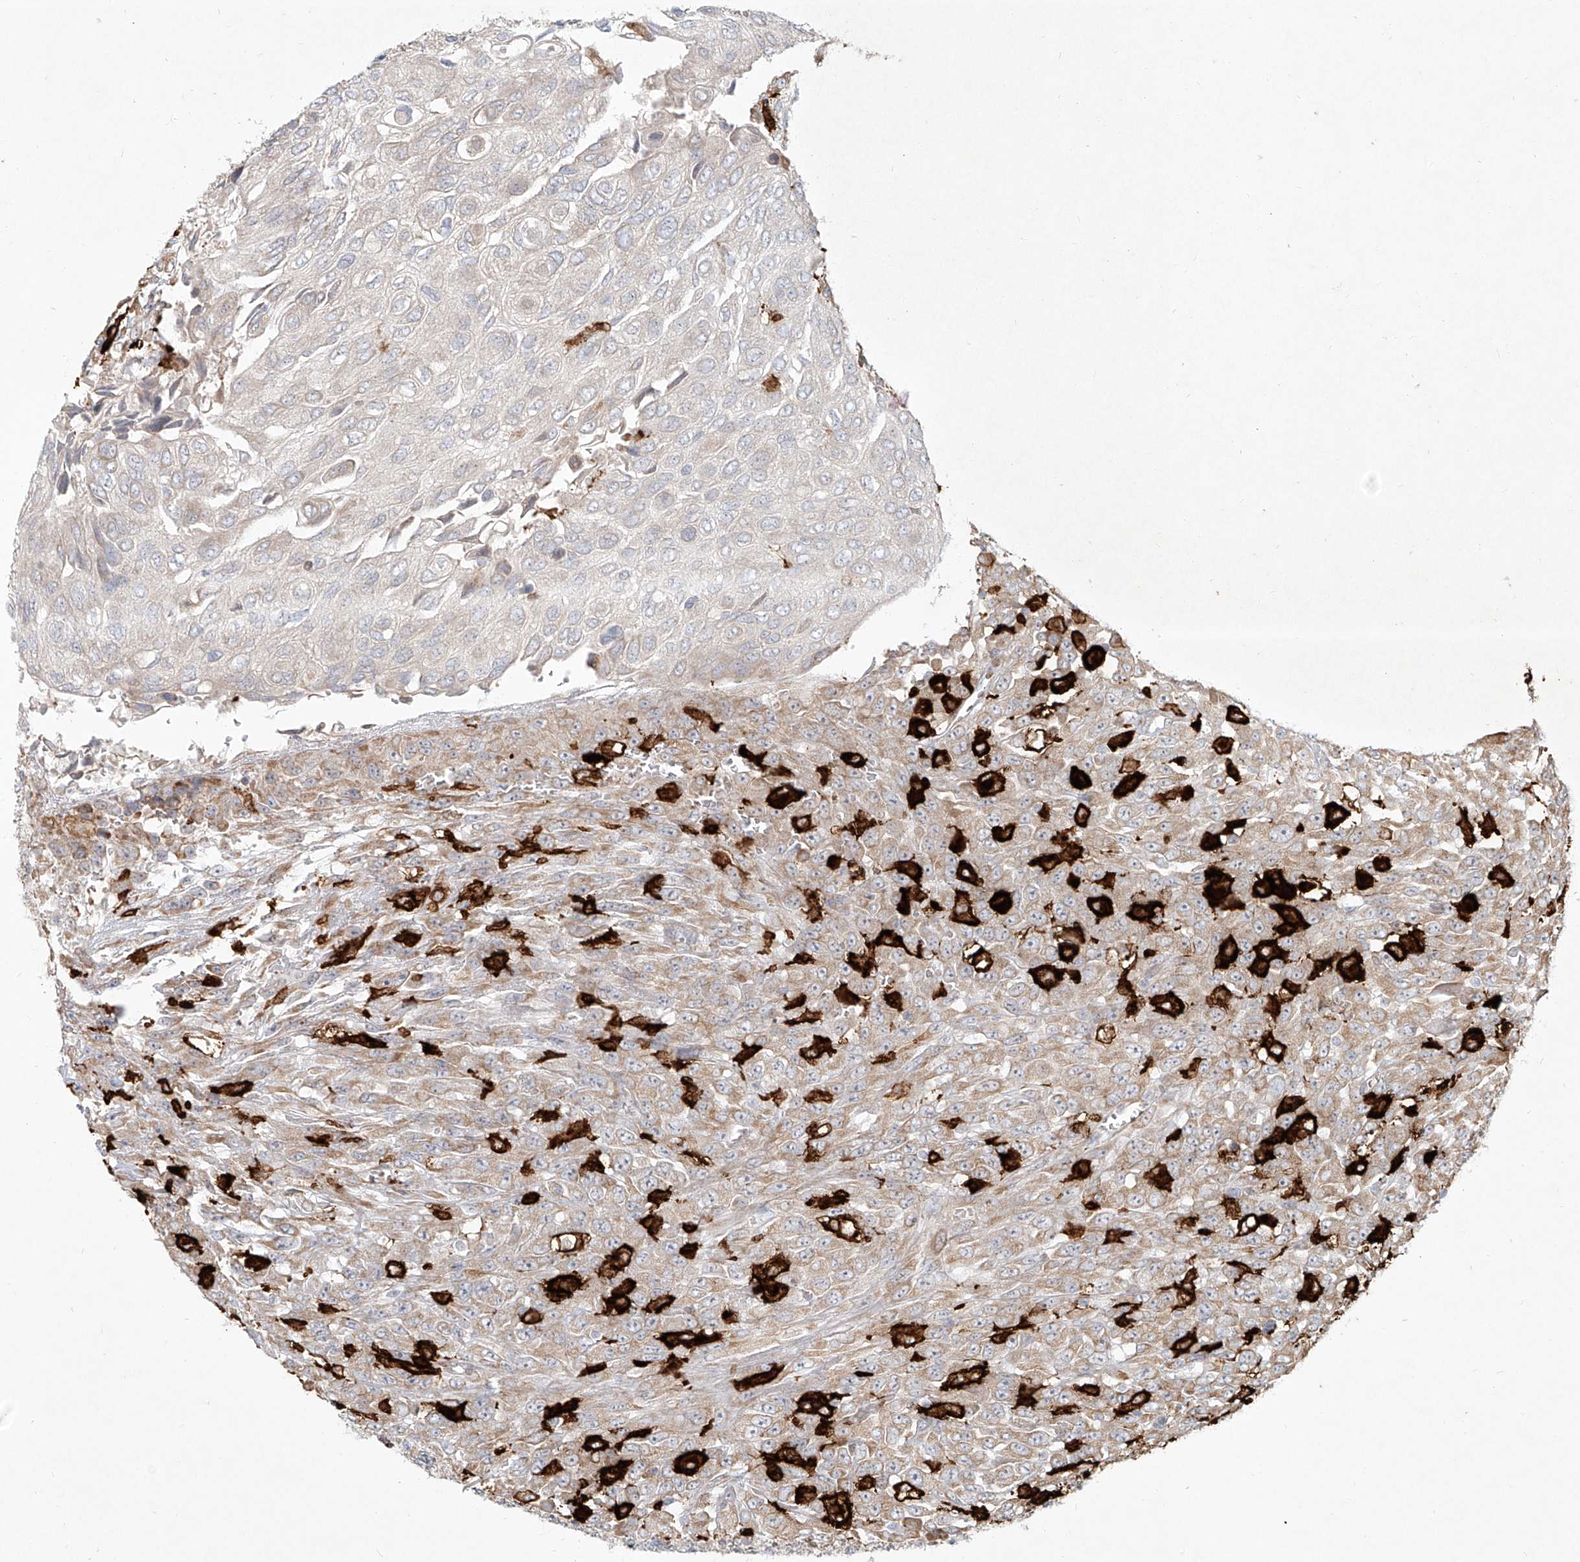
{"staining": {"intensity": "weak", "quantity": "25%-75%", "location": "cytoplasmic/membranous"}, "tissue": "urothelial cancer", "cell_type": "Tumor cells", "image_type": "cancer", "snomed": [{"axis": "morphology", "description": "Urothelial carcinoma, High grade"}, {"axis": "topography", "description": "Urinary bladder"}], "caption": "IHC staining of urothelial carcinoma (high-grade), which reveals low levels of weak cytoplasmic/membranous staining in approximately 25%-75% of tumor cells indicating weak cytoplasmic/membranous protein positivity. The staining was performed using DAB (3,3'-diaminobenzidine) (brown) for protein detection and nuclei were counterstained in hematoxylin (blue).", "gene": "CD209", "patient": {"sex": "male", "age": 66}}